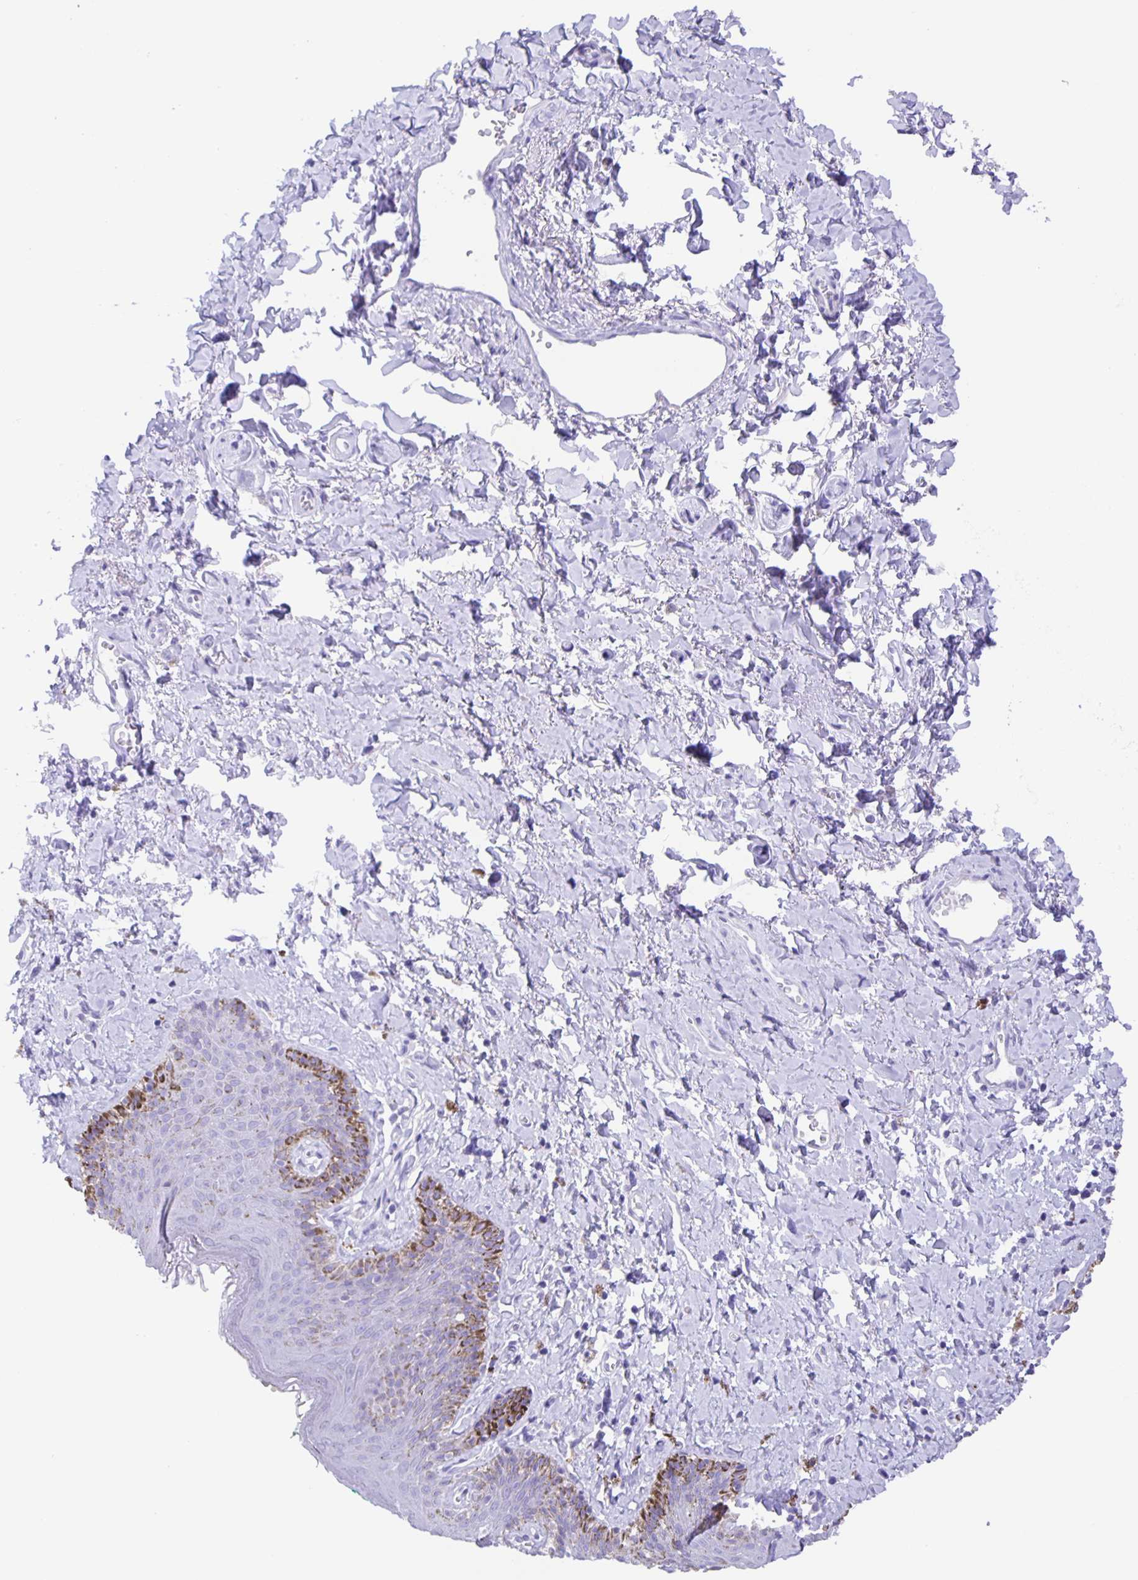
{"staining": {"intensity": "negative", "quantity": "none", "location": "none"}, "tissue": "skin", "cell_type": "Epidermal cells", "image_type": "normal", "snomed": [{"axis": "morphology", "description": "Normal tissue, NOS"}, {"axis": "topography", "description": "Vulva"}, {"axis": "topography", "description": "Peripheral nerve tissue"}], "caption": "DAB (3,3'-diaminobenzidine) immunohistochemical staining of benign human skin reveals no significant expression in epidermal cells. (DAB immunohistochemistry (IHC) visualized using brightfield microscopy, high magnification).", "gene": "GUCA2A", "patient": {"sex": "female", "age": 66}}